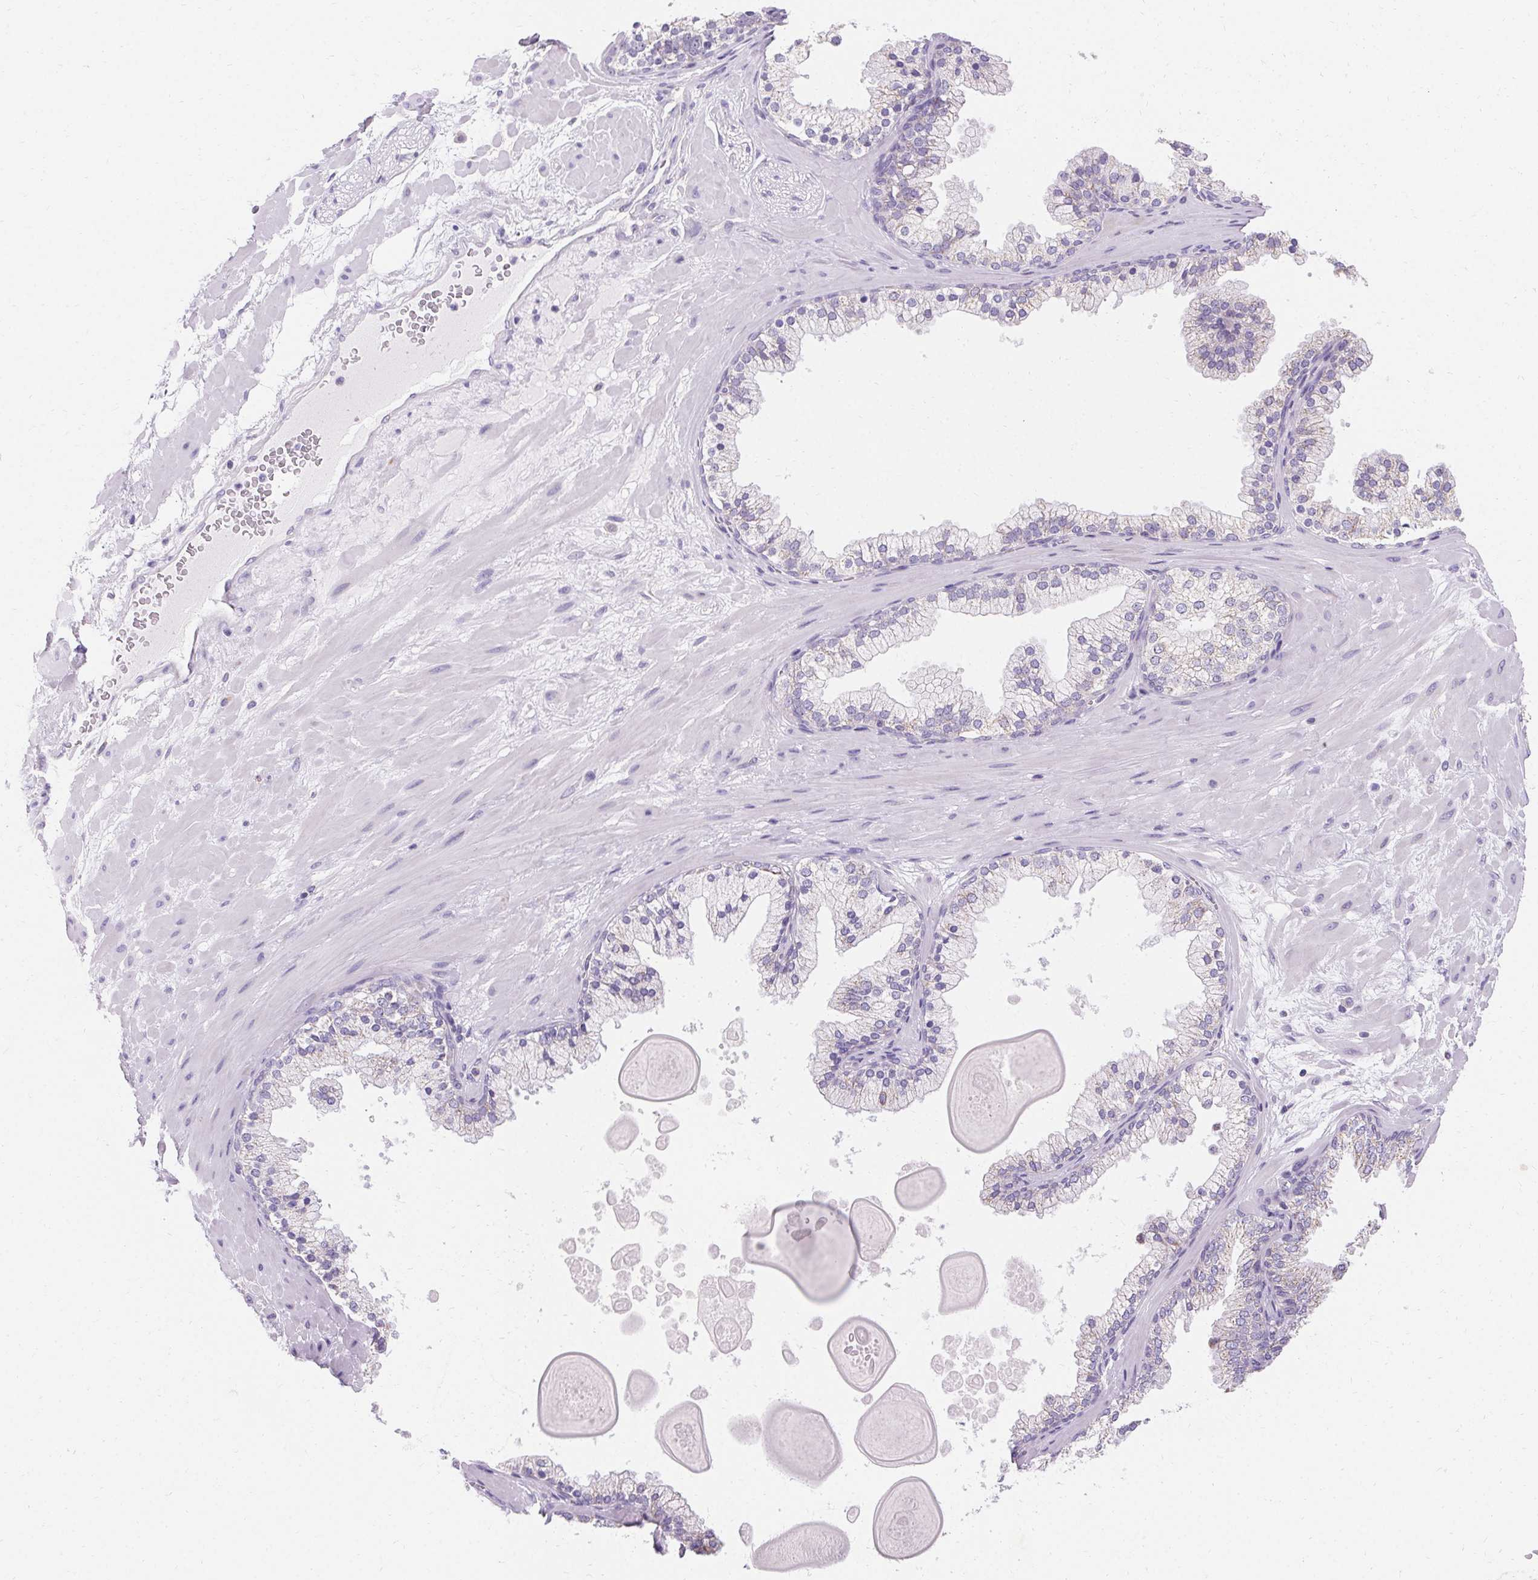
{"staining": {"intensity": "negative", "quantity": "none", "location": "none"}, "tissue": "soft tissue", "cell_type": "Fibroblasts", "image_type": "normal", "snomed": [{"axis": "morphology", "description": "Normal tissue, NOS"}, {"axis": "topography", "description": "Prostate"}, {"axis": "topography", "description": "Peripheral nerve tissue"}], "caption": "An image of human soft tissue is negative for staining in fibroblasts. The staining is performed using DAB brown chromogen with nuclei counter-stained in using hematoxylin.", "gene": "ASGR2", "patient": {"sex": "male", "age": 61}}